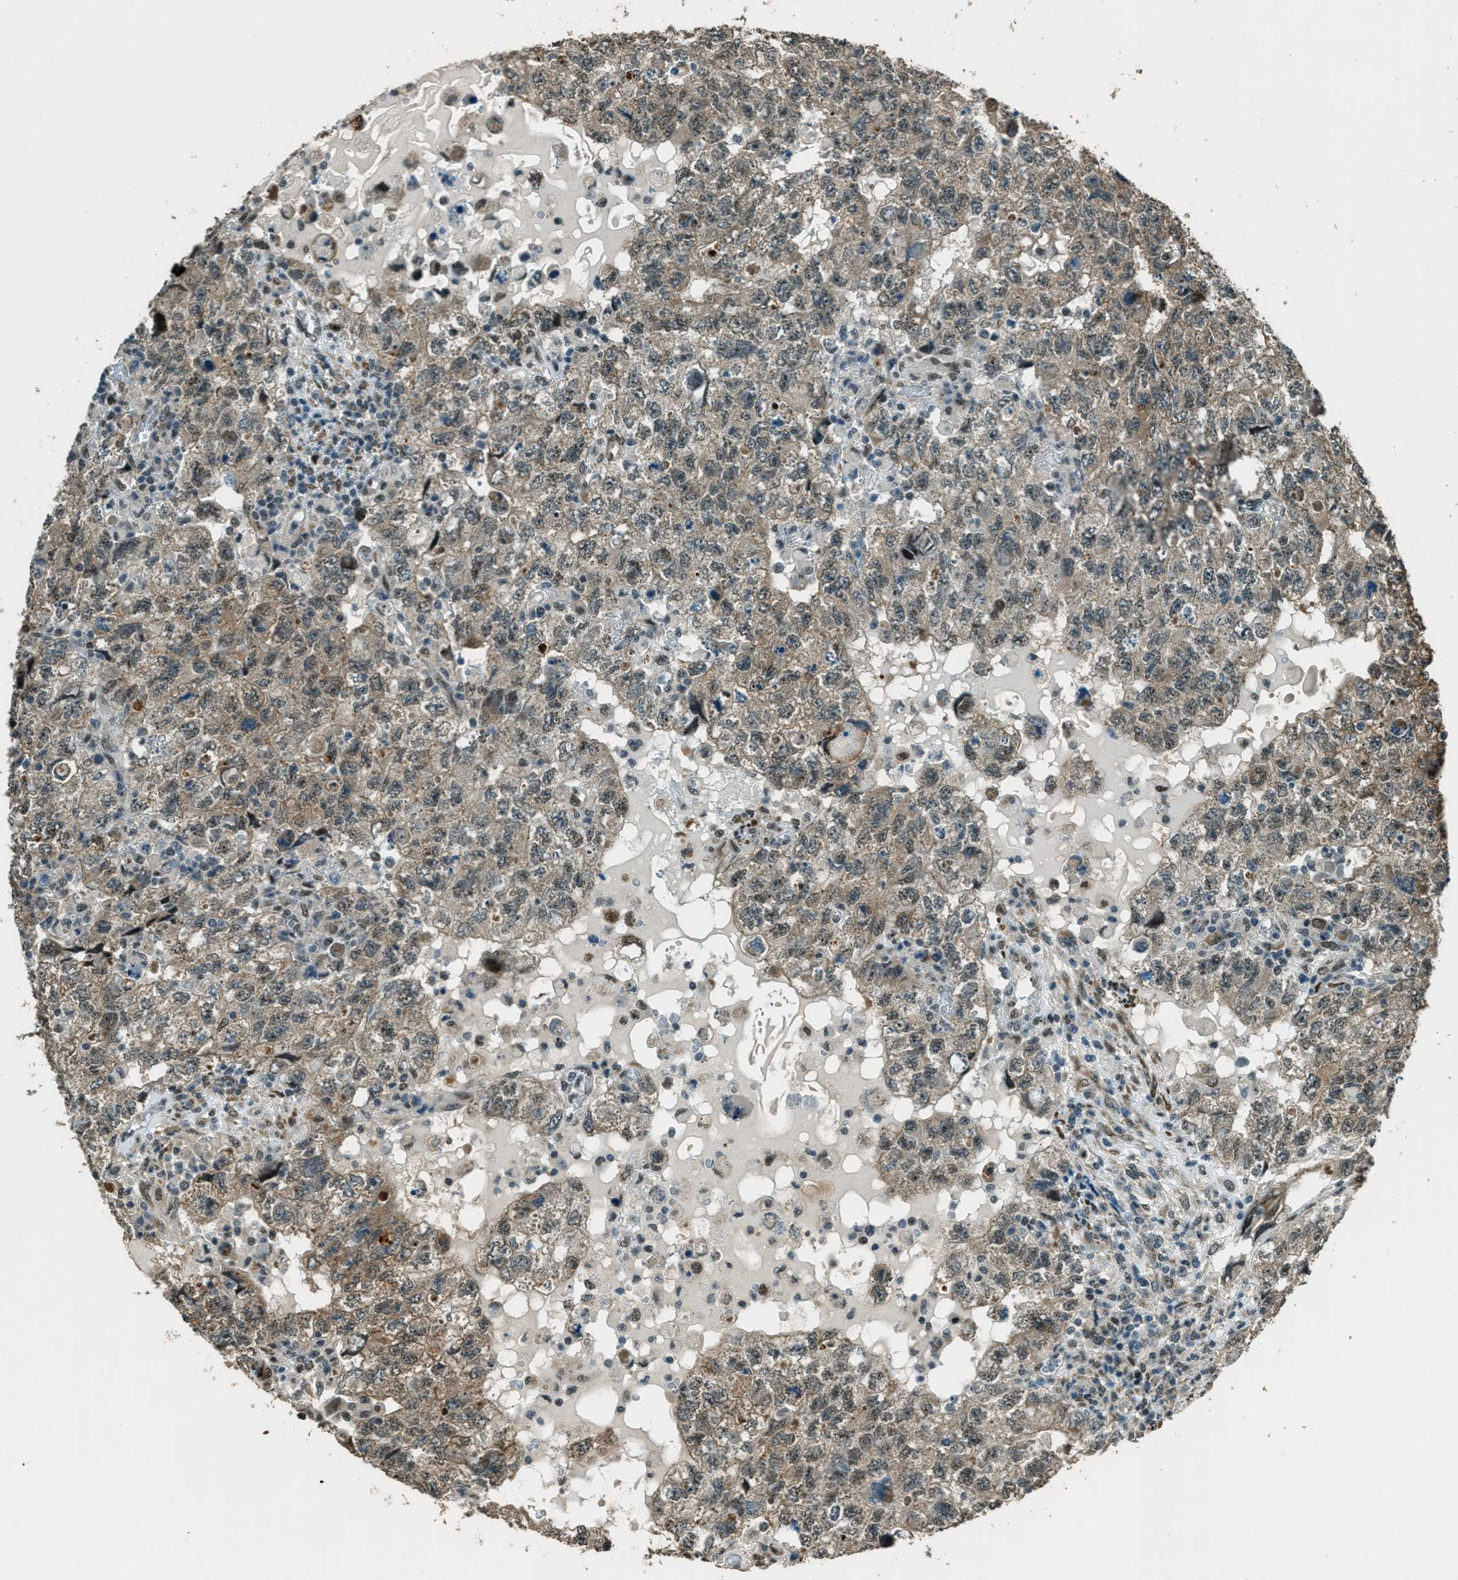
{"staining": {"intensity": "moderate", "quantity": "25%-75%", "location": "cytoplasmic/membranous"}, "tissue": "testis cancer", "cell_type": "Tumor cells", "image_type": "cancer", "snomed": [{"axis": "morphology", "description": "Seminoma, NOS"}, {"axis": "topography", "description": "Testis"}], "caption": "Testis cancer (seminoma) stained with DAB IHC displays medium levels of moderate cytoplasmic/membranous positivity in about 25%-75% of tumor cells. (brown staining indicates protein expression, while blue staining denotes nuclei).", "gene": "TARDBP", "patient": {"sex": "male", "age": 22}}